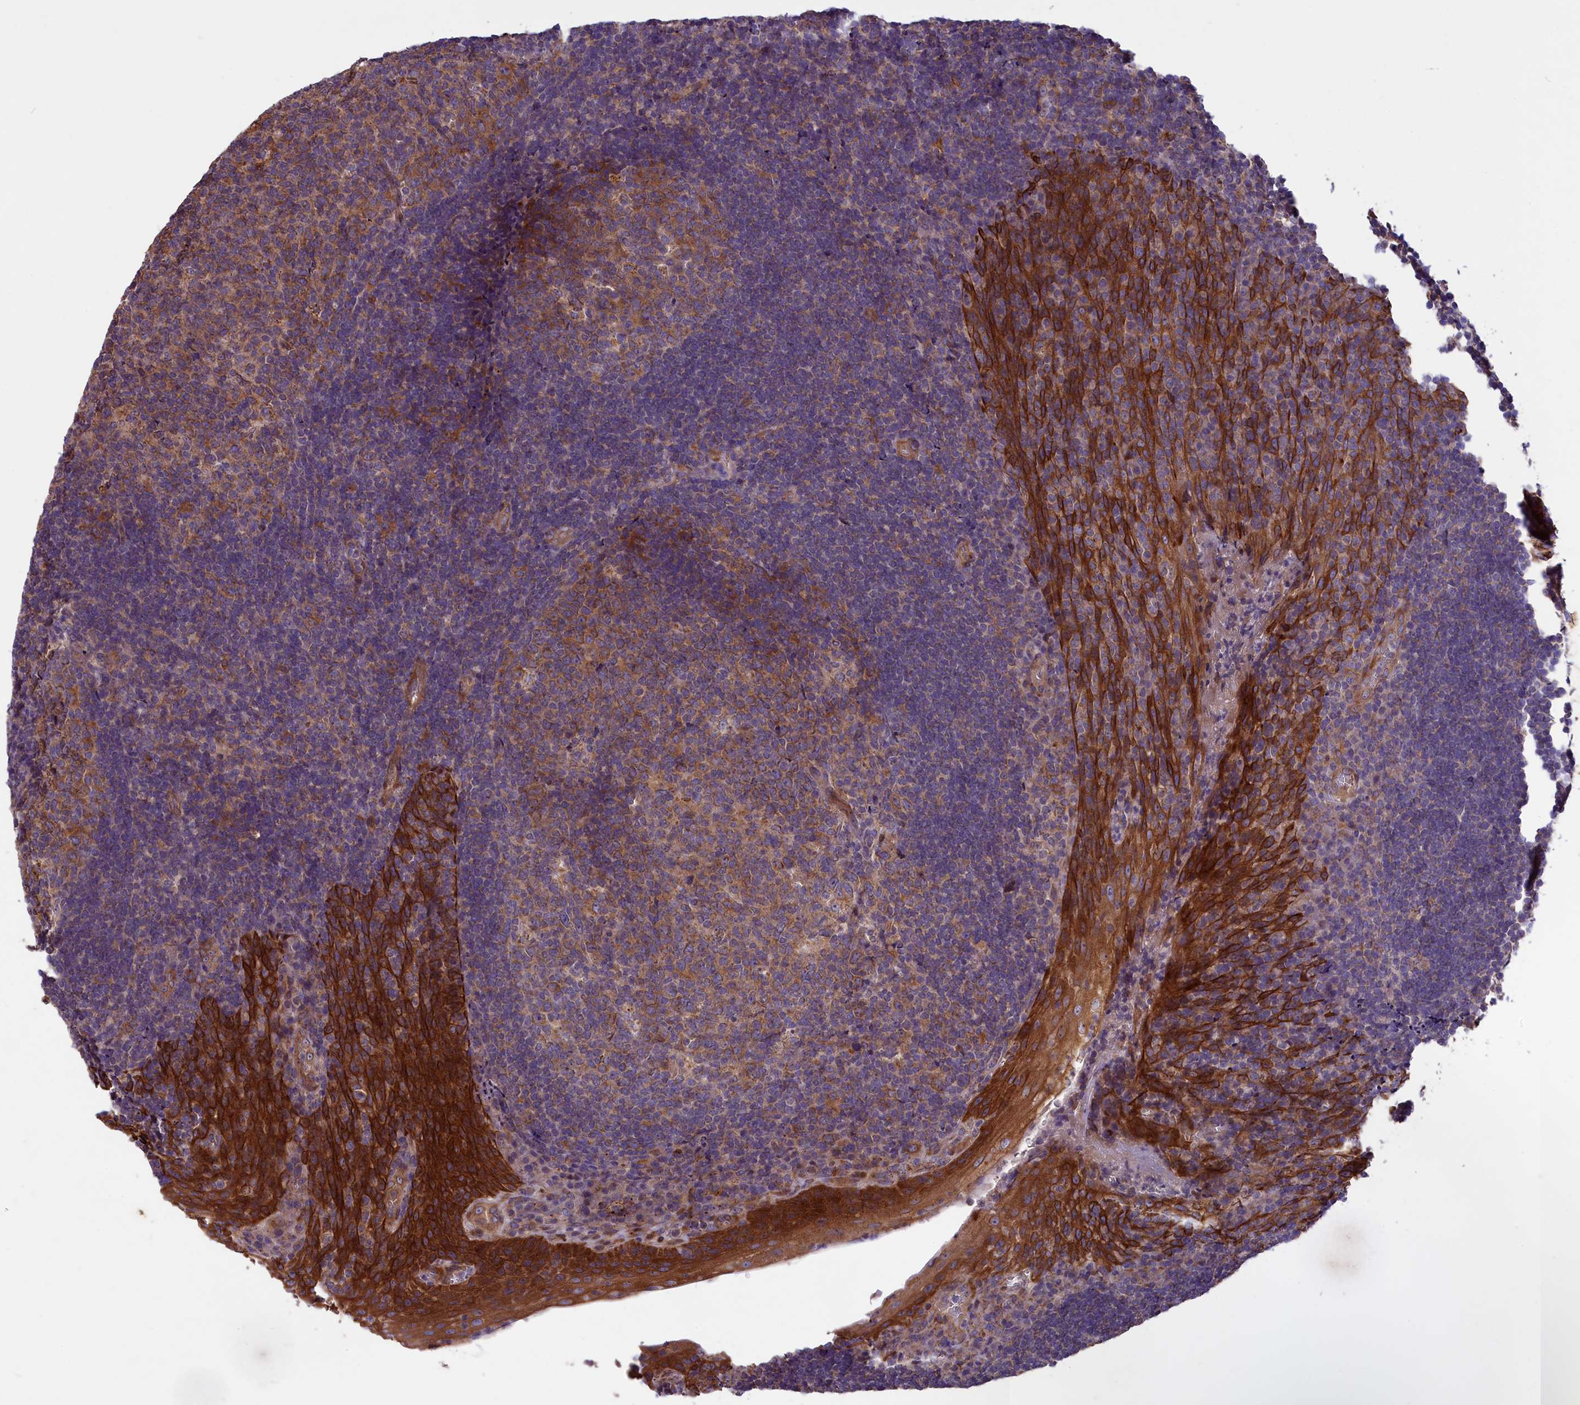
{"staining": {"intensity": "moderate", "quantity": ">75%", "location": "cytoplasmic/membranous"}, "tissue": "tonsil", "cell_type": "Germinal center cells", "image_type": "normal", "snomed": [{"axis": "morphology", "description": "Normal tissue, NOS"}, {"axis": "topography", "description": "Tonsil"}], "caption": "High-magnification brightfield microscopy of unremarkable tonsil stained with DAB (3,3'-diaminobenzidine) (brown) and counterstained with hematoxylin (blue). germinal center cells exhibit moderate cytoplasmic/membranous positivity is seen in about>75% of cells. The protein of interest is stained brown, and the nuclei are stained in blue (DAB (3,3'-diaminobenzidine) IHC with brightfield microscopy, high magnification).", "gene": "ACAD8", "patient": {"sex": "male", "age": 17}}